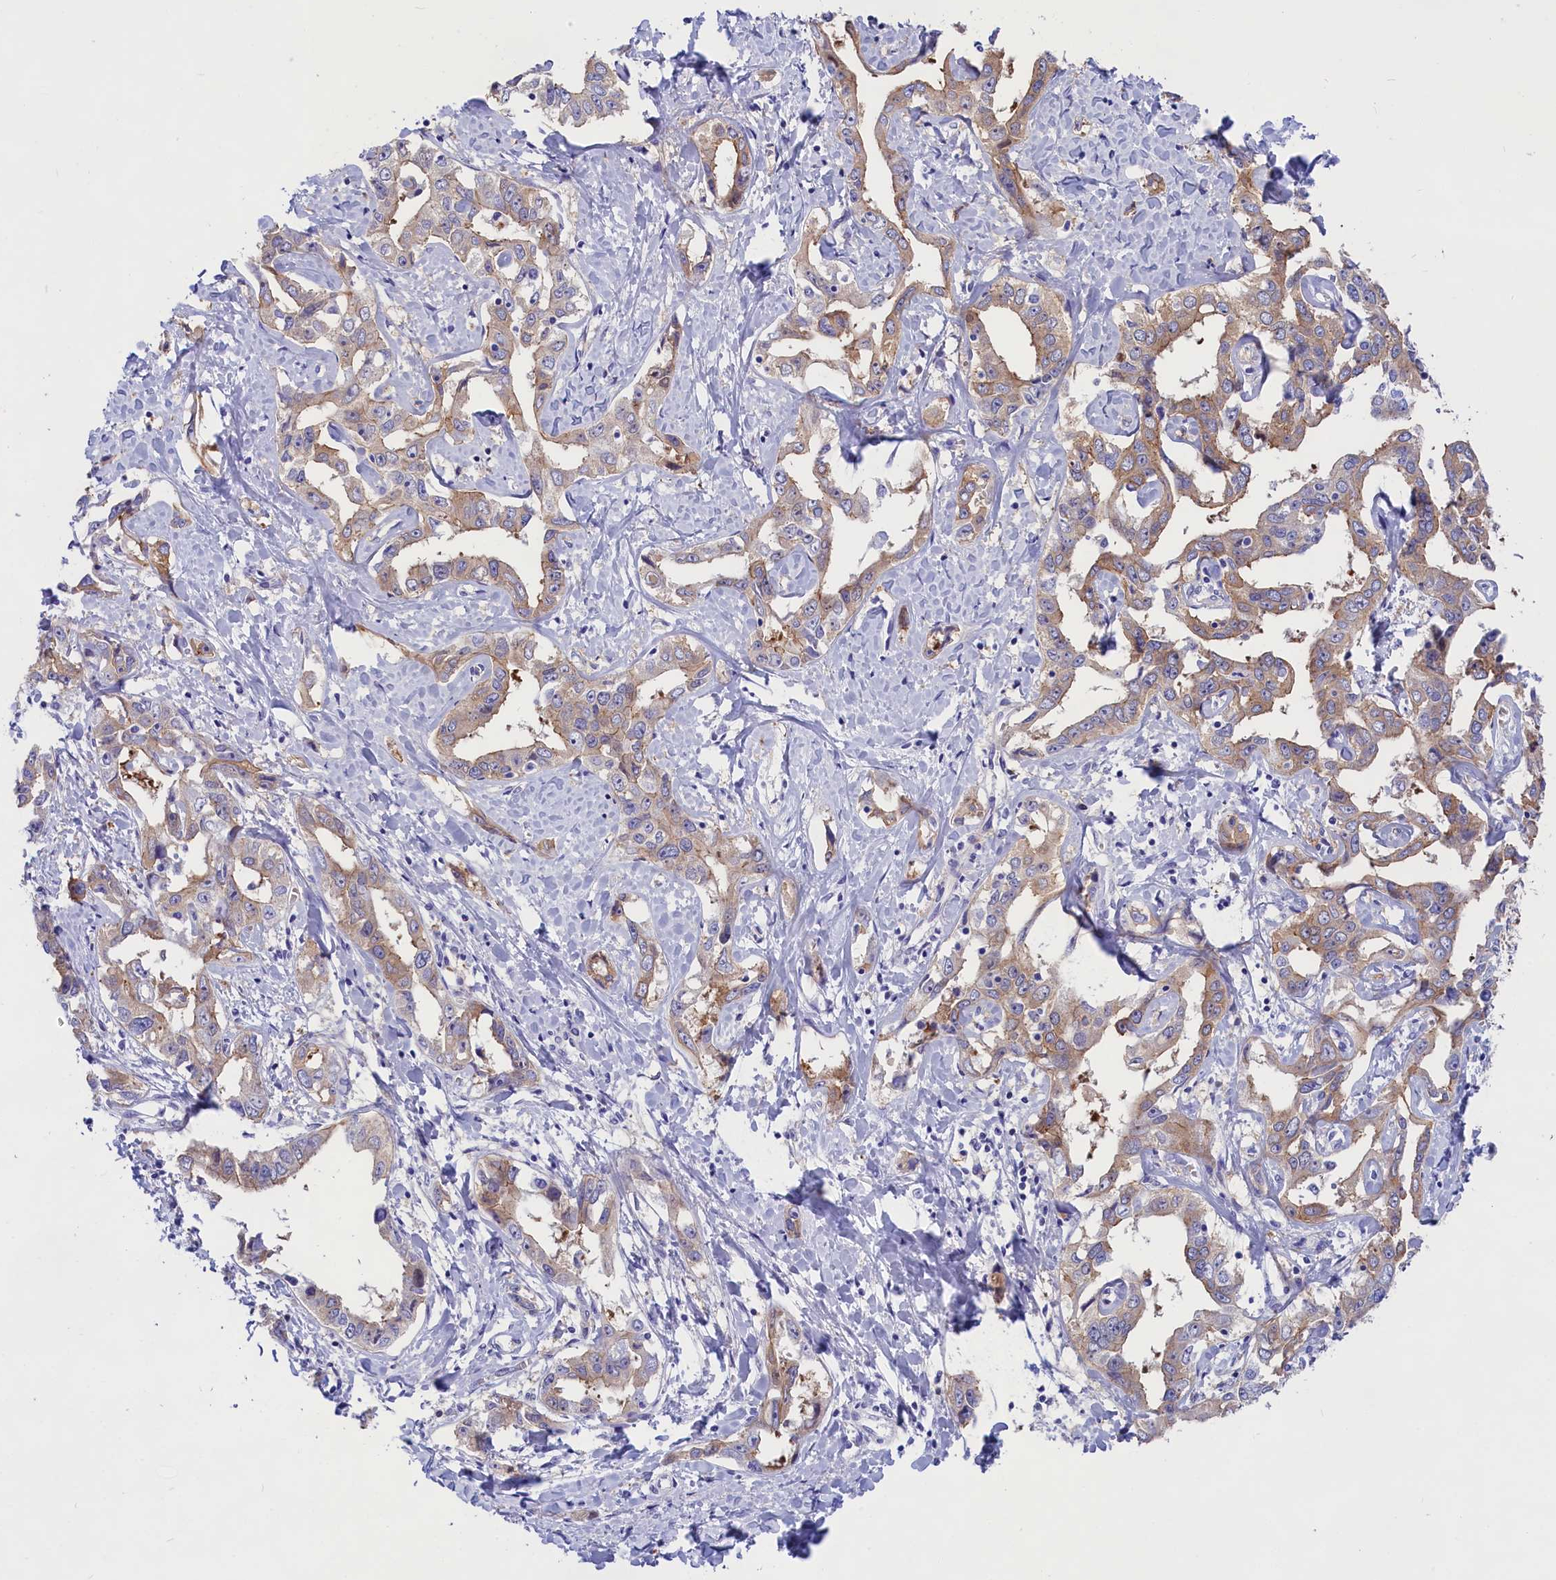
{"staining": {"intensity": "weak", "quantity": "25%-75%", "location": "cytoplasmic/membranous"}, "tissue": "liver cancer", "cell_type": "Tumor cells", "image_type": "cancer", "snomed": [{"axis": "morphology", "description": "Cholangiocarcinoma"}, {"axis": "topography", "description": "Liver"}], "caption": "Immunohistochemical staining of human liver cancer shows weak cytoplasmic/membranous protein expression in about 25%-75% of tumor cells. (DAB (3,3'-diaminobenzidine) IHC with brightfield microscopy, high magnification).", "gene": "PPP1R13L", "patient": {"sex": "male", "age": 59}}